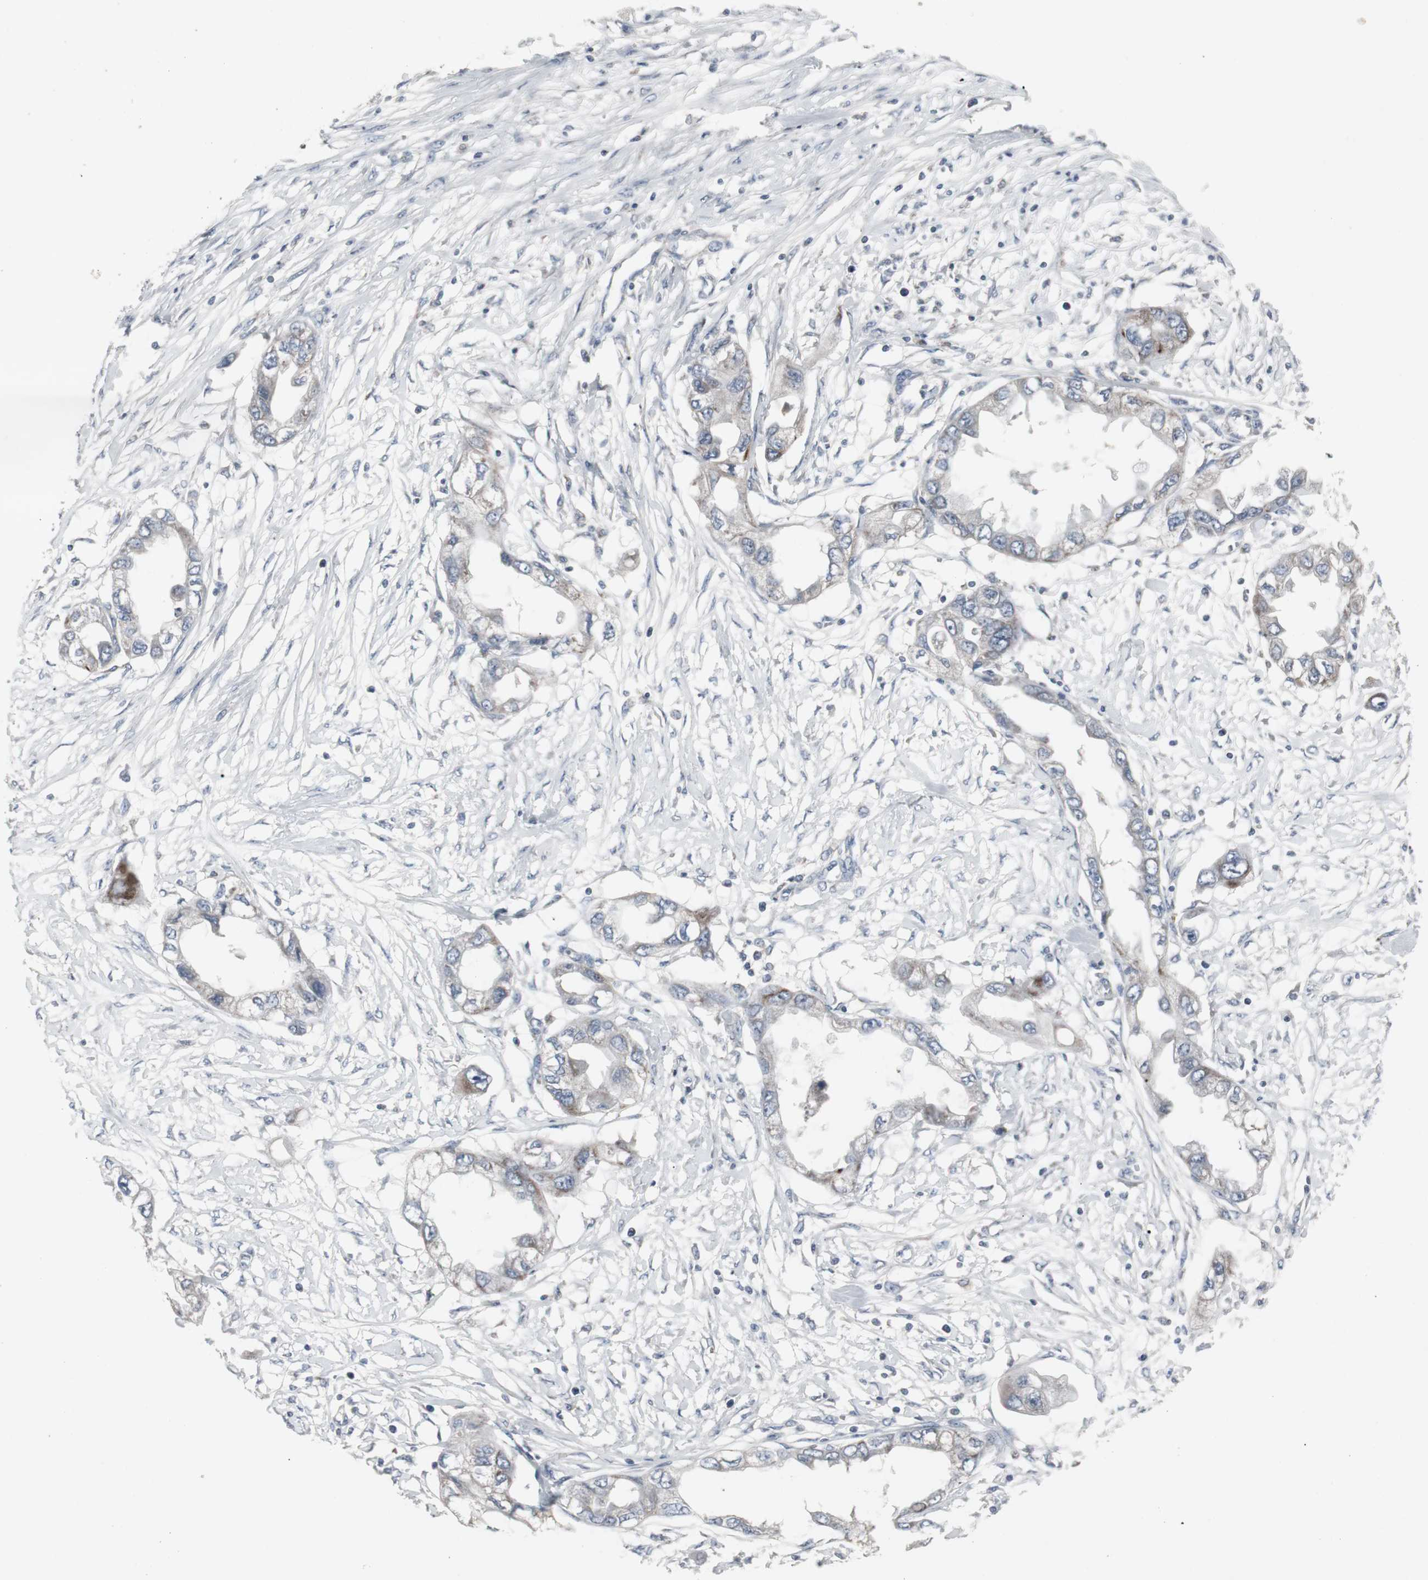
{"staining": {"intensity": "weak", "quantity": "25%-75%", "location": "cytoplasmic/membranous"}, "tissue": "endometrial cancer", "cell_type": "Tumor cells", "image_type": "cancer", "snomed": [{"axis": "morphology", "description": "Adenocarcinoma, NOS"}, {"axis": "topography", "description": "Endometrium"}], "caption": "Immunohistochemistry photomicrograph of human adenocarcinoma (endometrial) stained for a protein (brown), which displays low levels of weak cytoplasmic/membranous staining in about 25%-75% of tumor cells.", "gene": "ACAA1", "patient": {"sex": "female", "age": 67}}